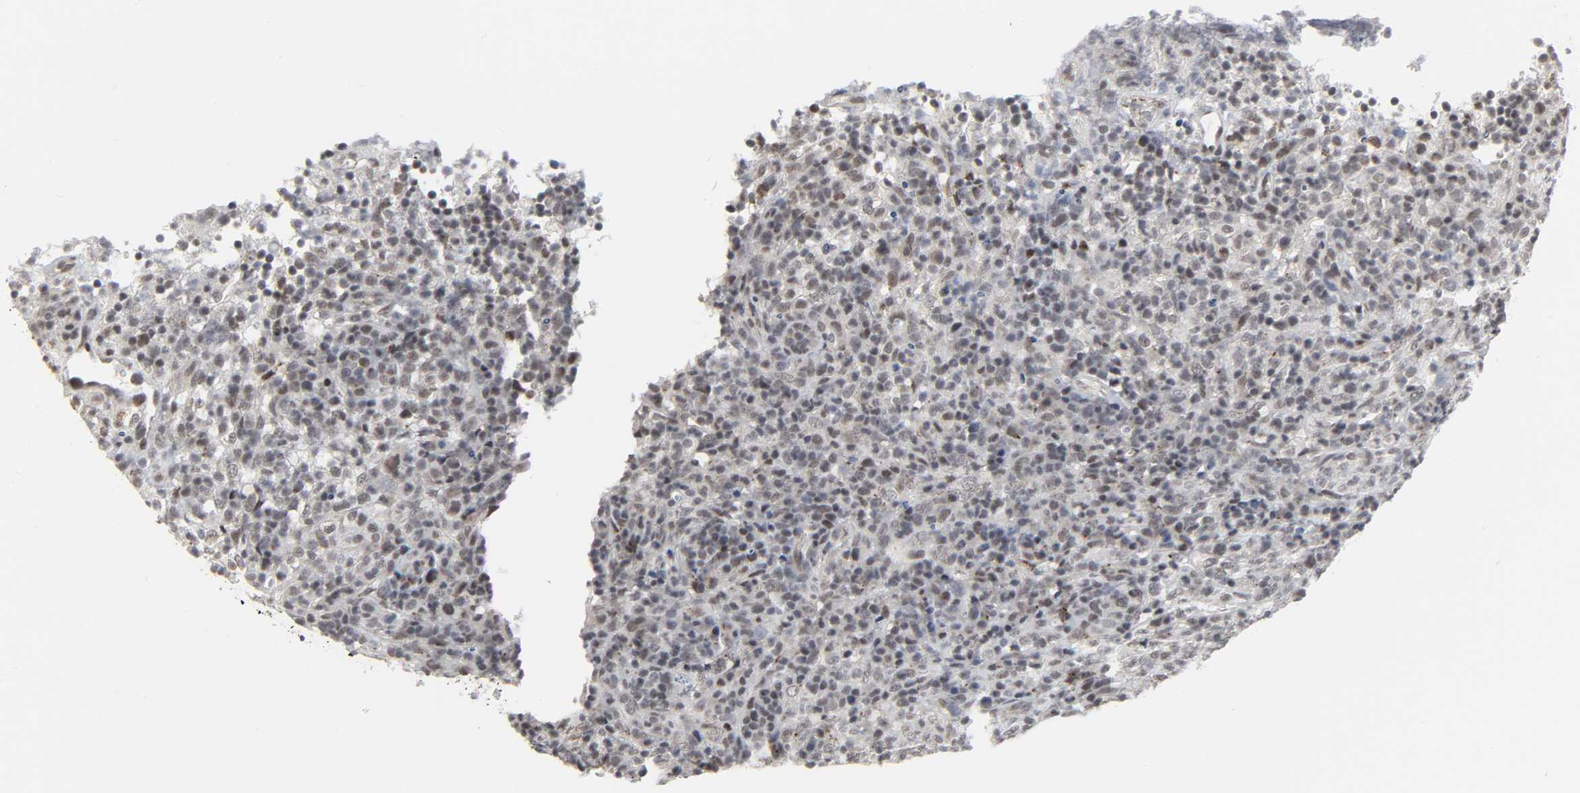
{"staining": {"intensity": "weak", "quantity": ">75%", "location": "nuclear"}, "tissue": "lymphoma", "cell_type": "Tumor cells", "image_type": "cancer", "snomed": [{"axis": "morphology", "description": "Malignant lymphoma, non-Hodgkin's type, High grade"}, {"axis": "topography", "description": "Lymph node"}], "caption": "Immunohistochemistry (IHC) histopathology image of lymphoma stained for a protein (brown), which shows low levels of weak nuclear staining in approximately >75% of tumor cells.", "gene": "MUC1", "patient": {"sex": "female", "age": 76}}